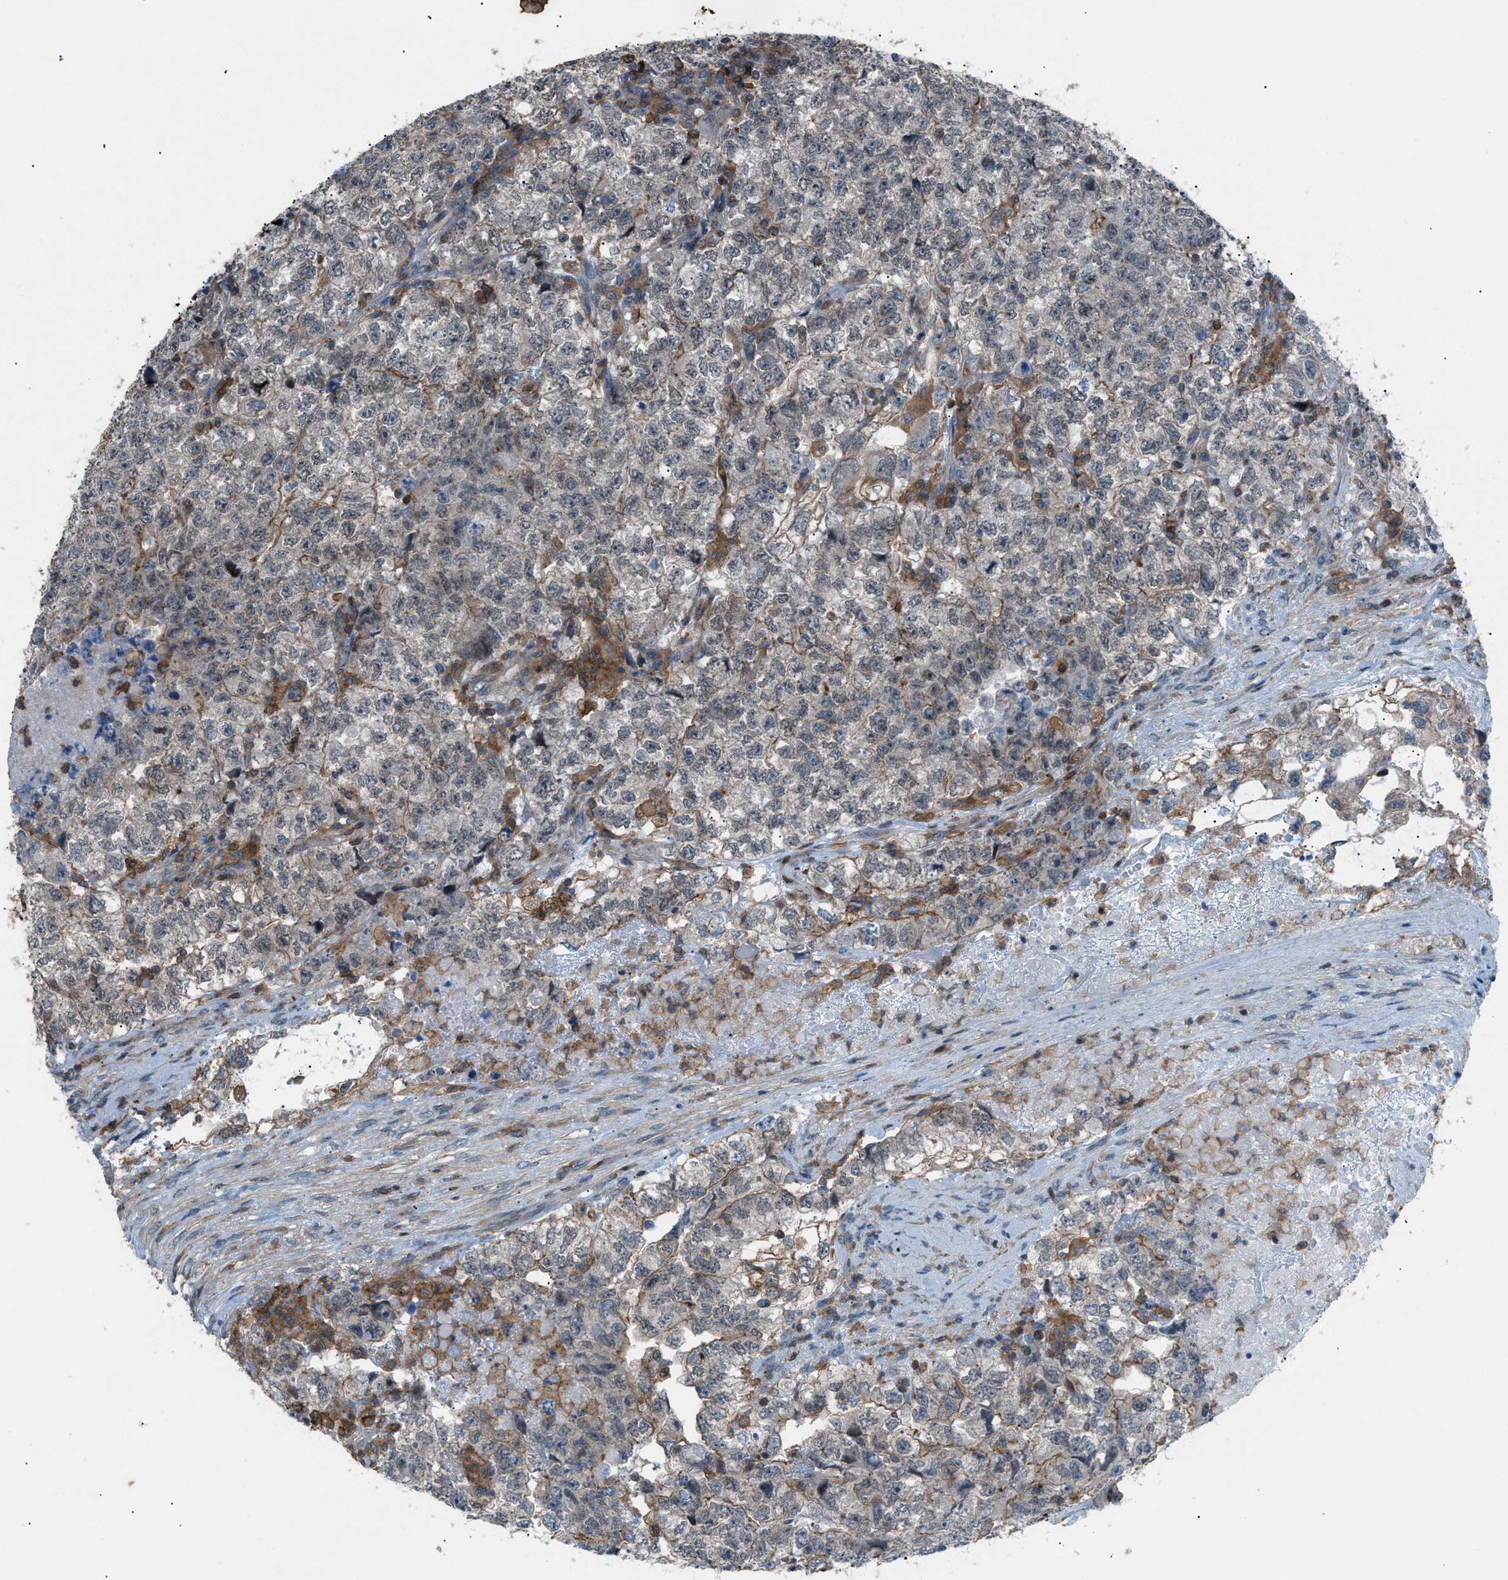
{"staining": {"intensity": "negative", "quantity": "none", "location": "none"}, "tissue": "testis cancer", "cell_type": "Tumor cells", "image_type": "cancer", "snomed": [{"axis": "morphology", "description": "Carcinoma, Embryonal, NOS"}, {"axis": "topography", "description": "Testis"}], "caption": "A photomicrograph of human testis cancer is negative for staining in tumor cells.", "gene": "DYRK1A", "patient": {"sex": "male", "age": 36}}